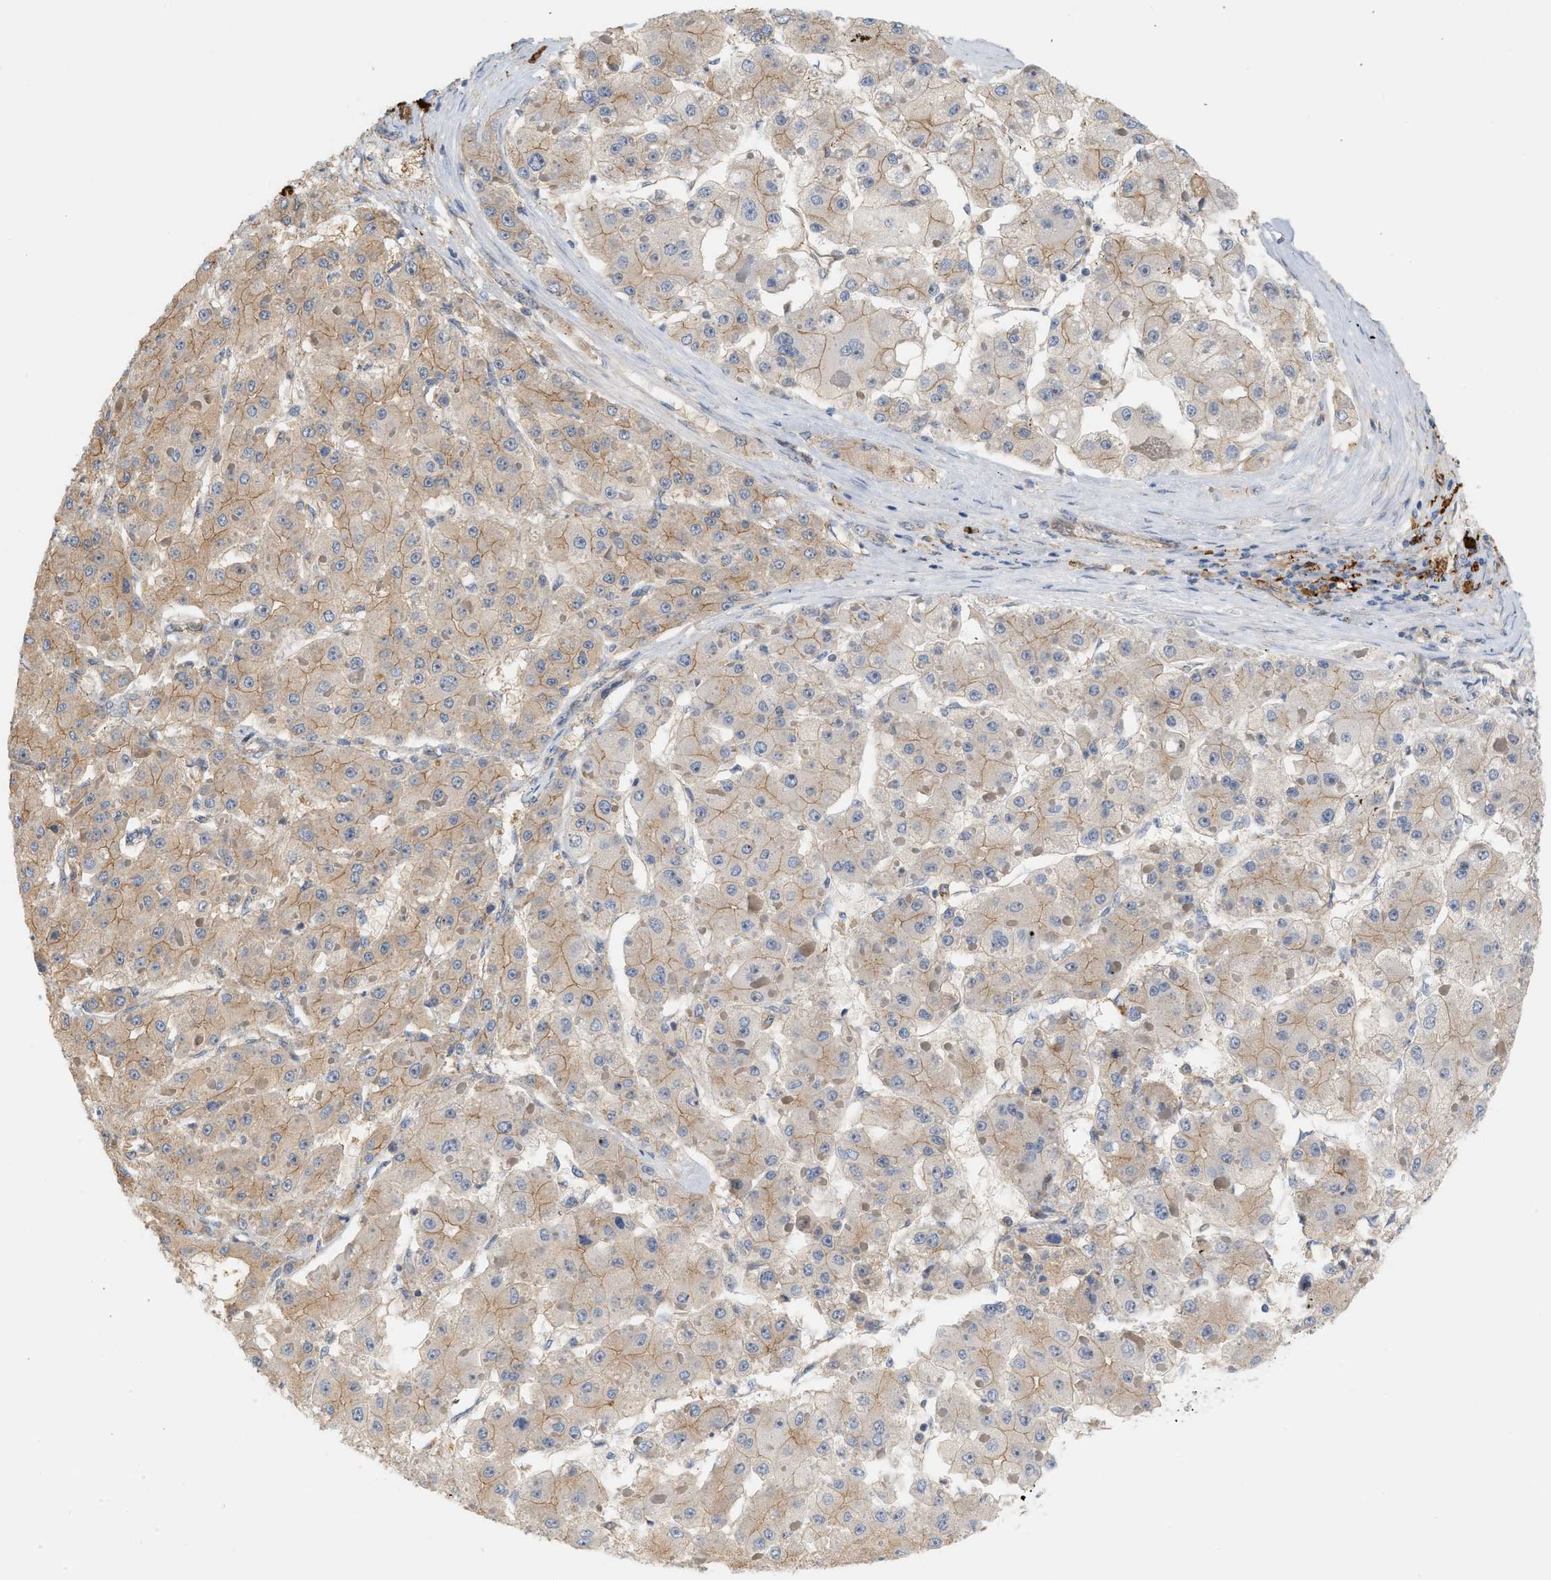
{"staining": {"intensity": "weak", "quantity": ">75%", "location": "cytoplasmic/membranous"}, "tissue": "liver cancer", "cell_type": "Tumor cells", "image_type": "cancer", "snomed": [{"axis": "morphology", "description": "Carcinoma, Hepatocellular, NOS"}, {"axis": "topography", "description": "Liver"}], "caption": "Liver cancer tissue displays weak cytoplasmic/membranous staining in about >75% of tumor cells, visualized by immunohistochemistry. (brown staining indicates protein expression, while blue staining denotes nuclei).", "gene": "CTXN1", "patient": {"sex": "female", "age": 73}}